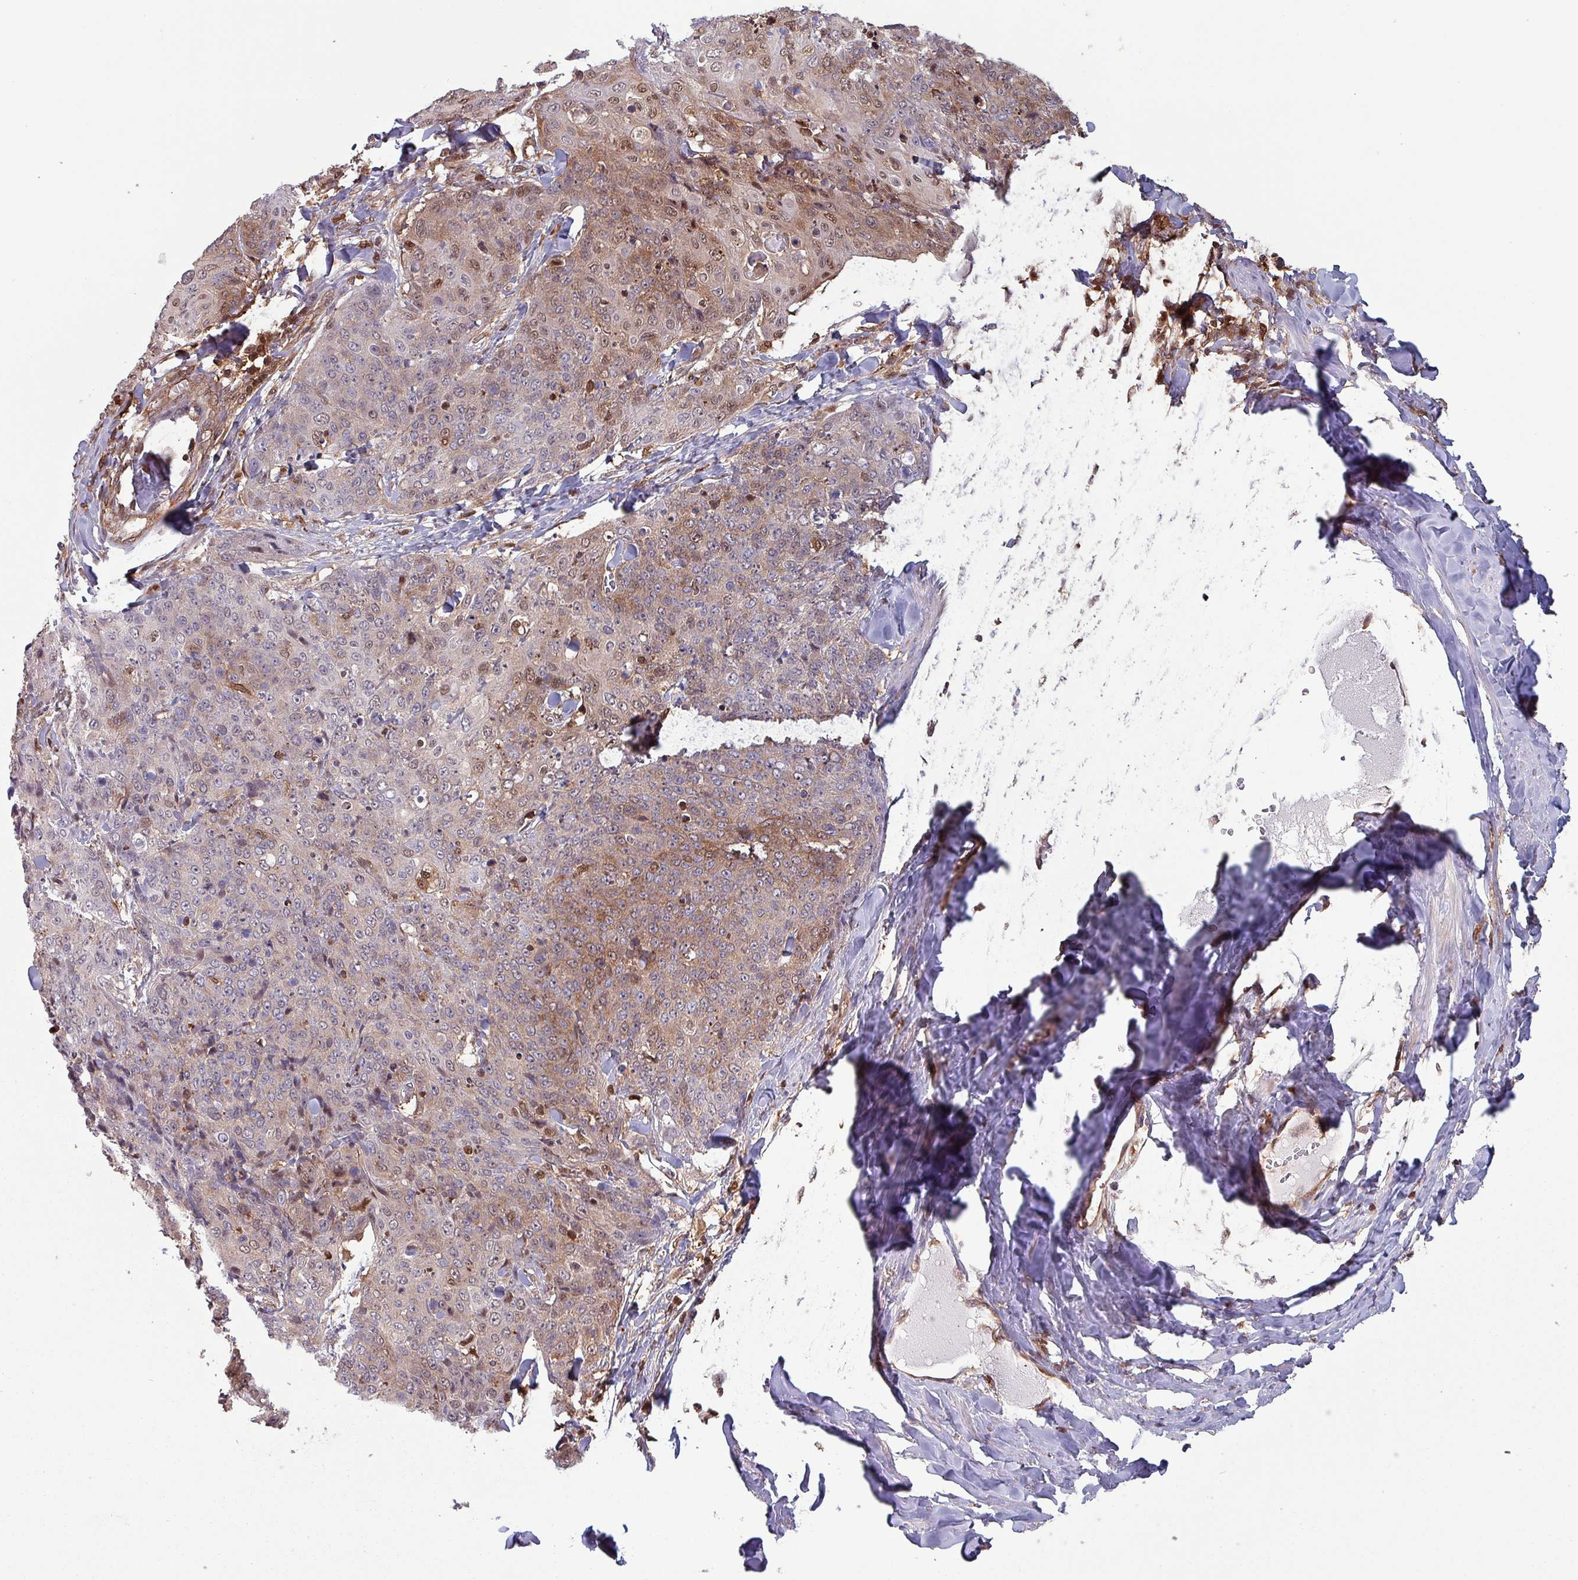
{"staining": {"intensity": "moderate", "quantity": "25%-75%", "location": "cytoplasmic/membranous,nuclear"}, "tissue": "skin cancer", "cell_type": "Tumor cells", "image_type": "cancer", "snomed": [{"axis": "morphology", "description": "Squamous cell carcinoma, NOS"}, {"axis": "topography", "description": "Skin"}, {"axis": "topography", "description": "Vulva"}], "caption": "An image showing moderate cytoplasmic/membranous and nuclear expression in about 25%-75% of tumor cells in skin cancer, as visualized by brown immunohistochemical staining.", "gene": "PSMB8", "patient": {"sex": "female", "age": 85}}